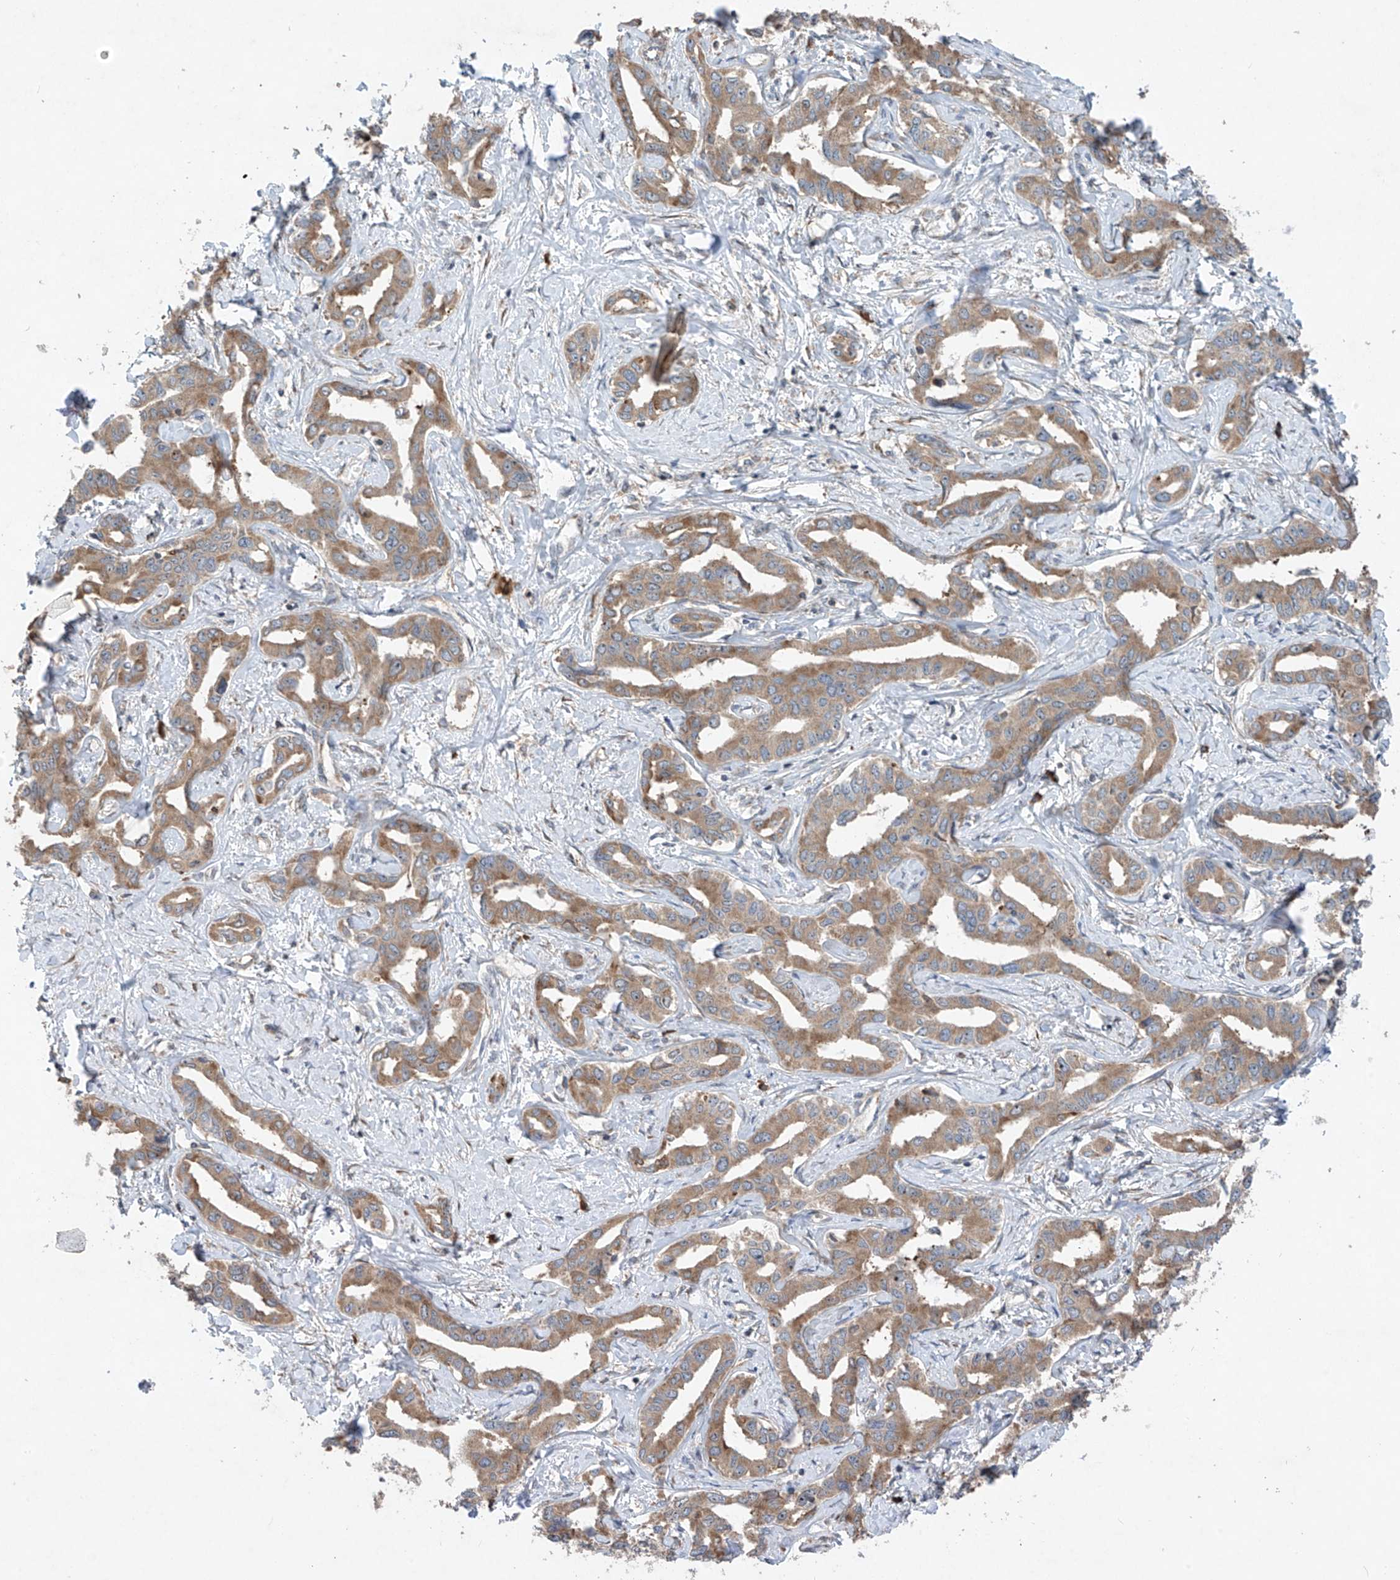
{"staining": {"intensity": "weak", "quantity": ">75%", "location": "cytoplasmic/membranous"}, "tissue": "liver cancer", "cell_type": "Tumor cells", "image_type": "cancer", "snomed": [{"axis": "morphology", "description": "Cholangiocarcinoma"}, {"axis": "topography", "description": "Liver"}], "caption": "Human liver cancer (cholangiocarcinoma) stained for a protein (brown) exhibits weak cytoplasmic/membranous positive expression in approximately >75% of tumor cells.", "gene": "RPL34", "patient": {"sex": "male", "age": 59}}